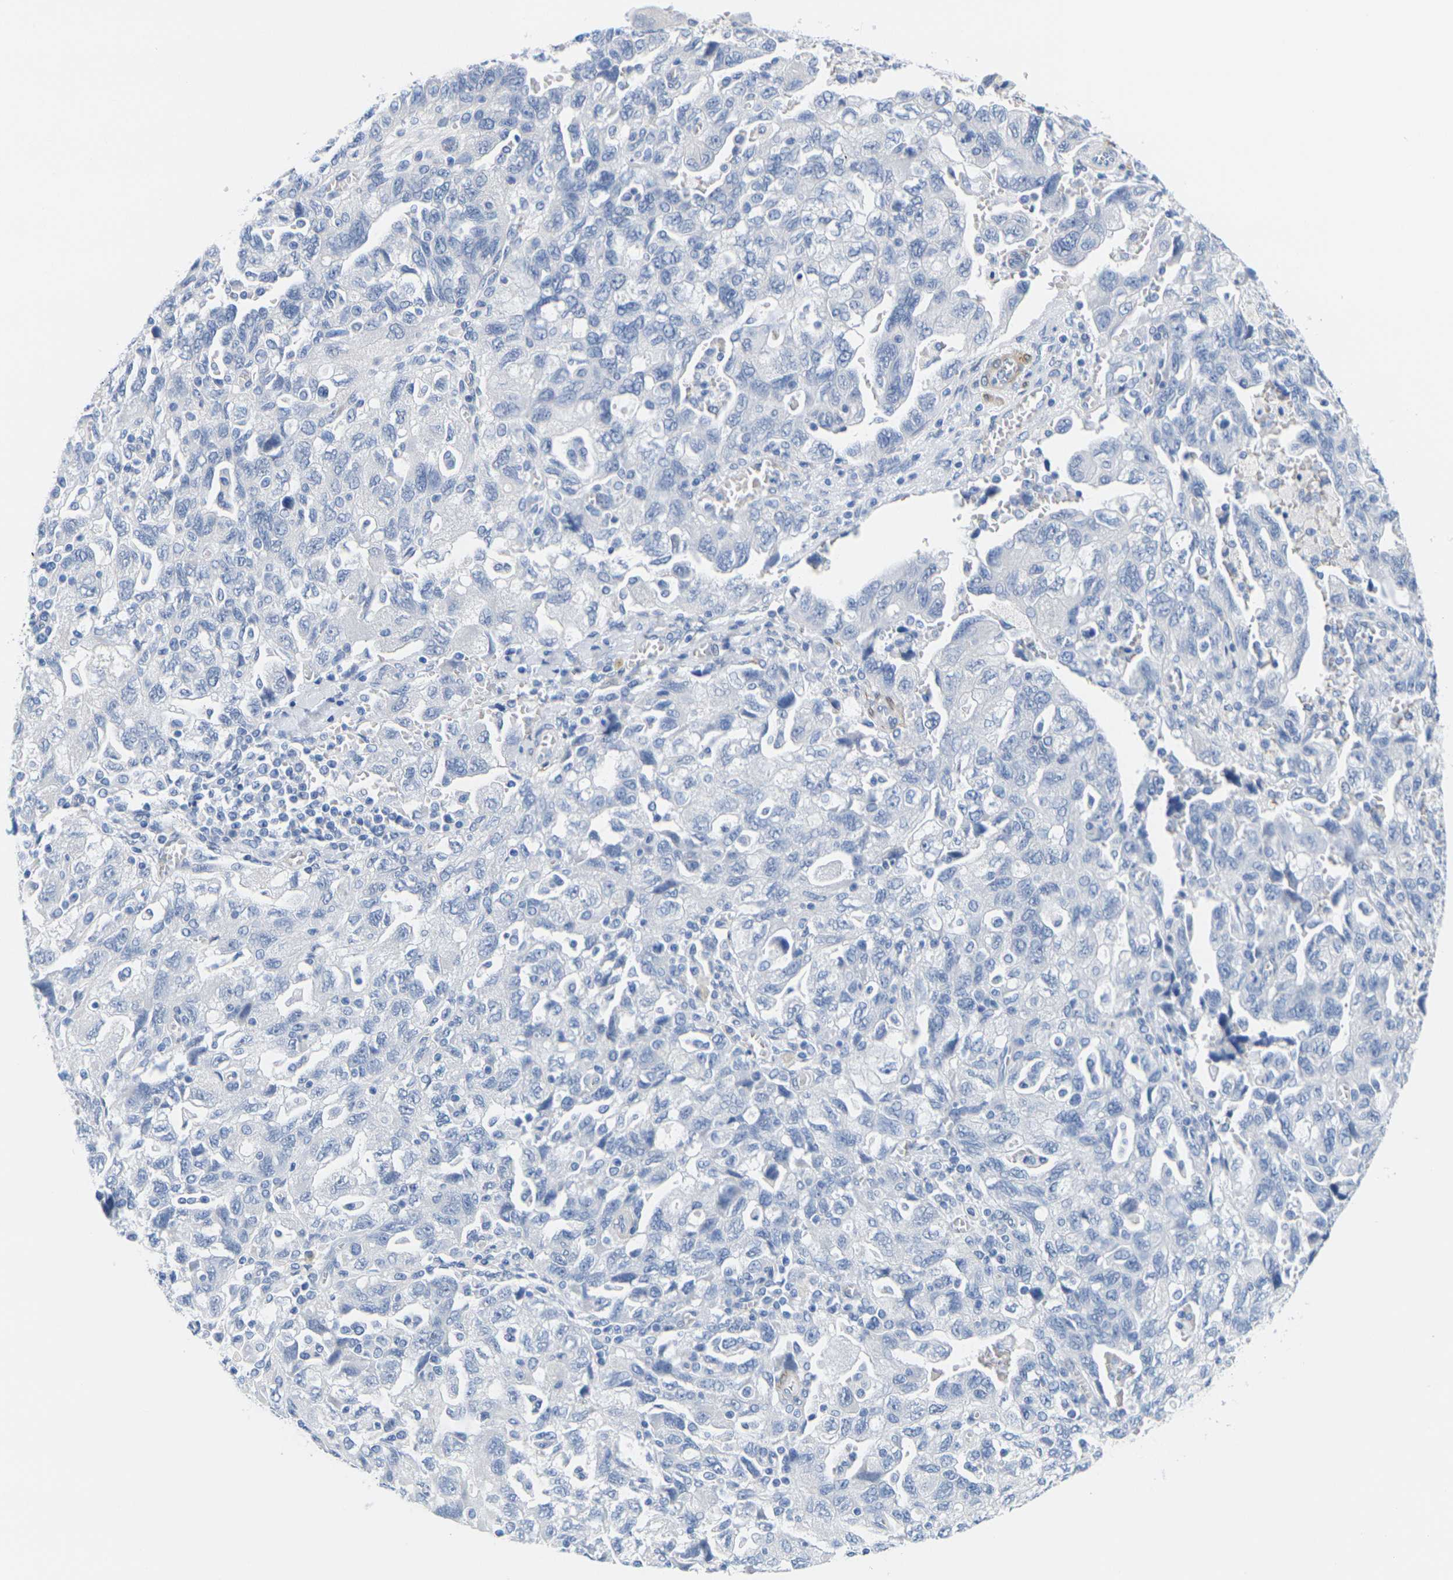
{"staining": {"intensity": "negative", "quantity": "none", "location": "none"}, "tissue": "ovarian cancer", "cell_type": "Tumor cells", "image_type": "cancer", "snomed": [{"axis": "morphology", "description": "Carcinoma, NOS"}, {"axis": "morphology", "description": "Cystadenocarcinoma, serous, NOS"}, {"axis": "topography", "description": "Ovary"}], "caption": "Tumor cells are negative for brown protein staining in ovarian cancer.", "gene": "CNN1", "patient": {"sex": "female", "age": 69}}